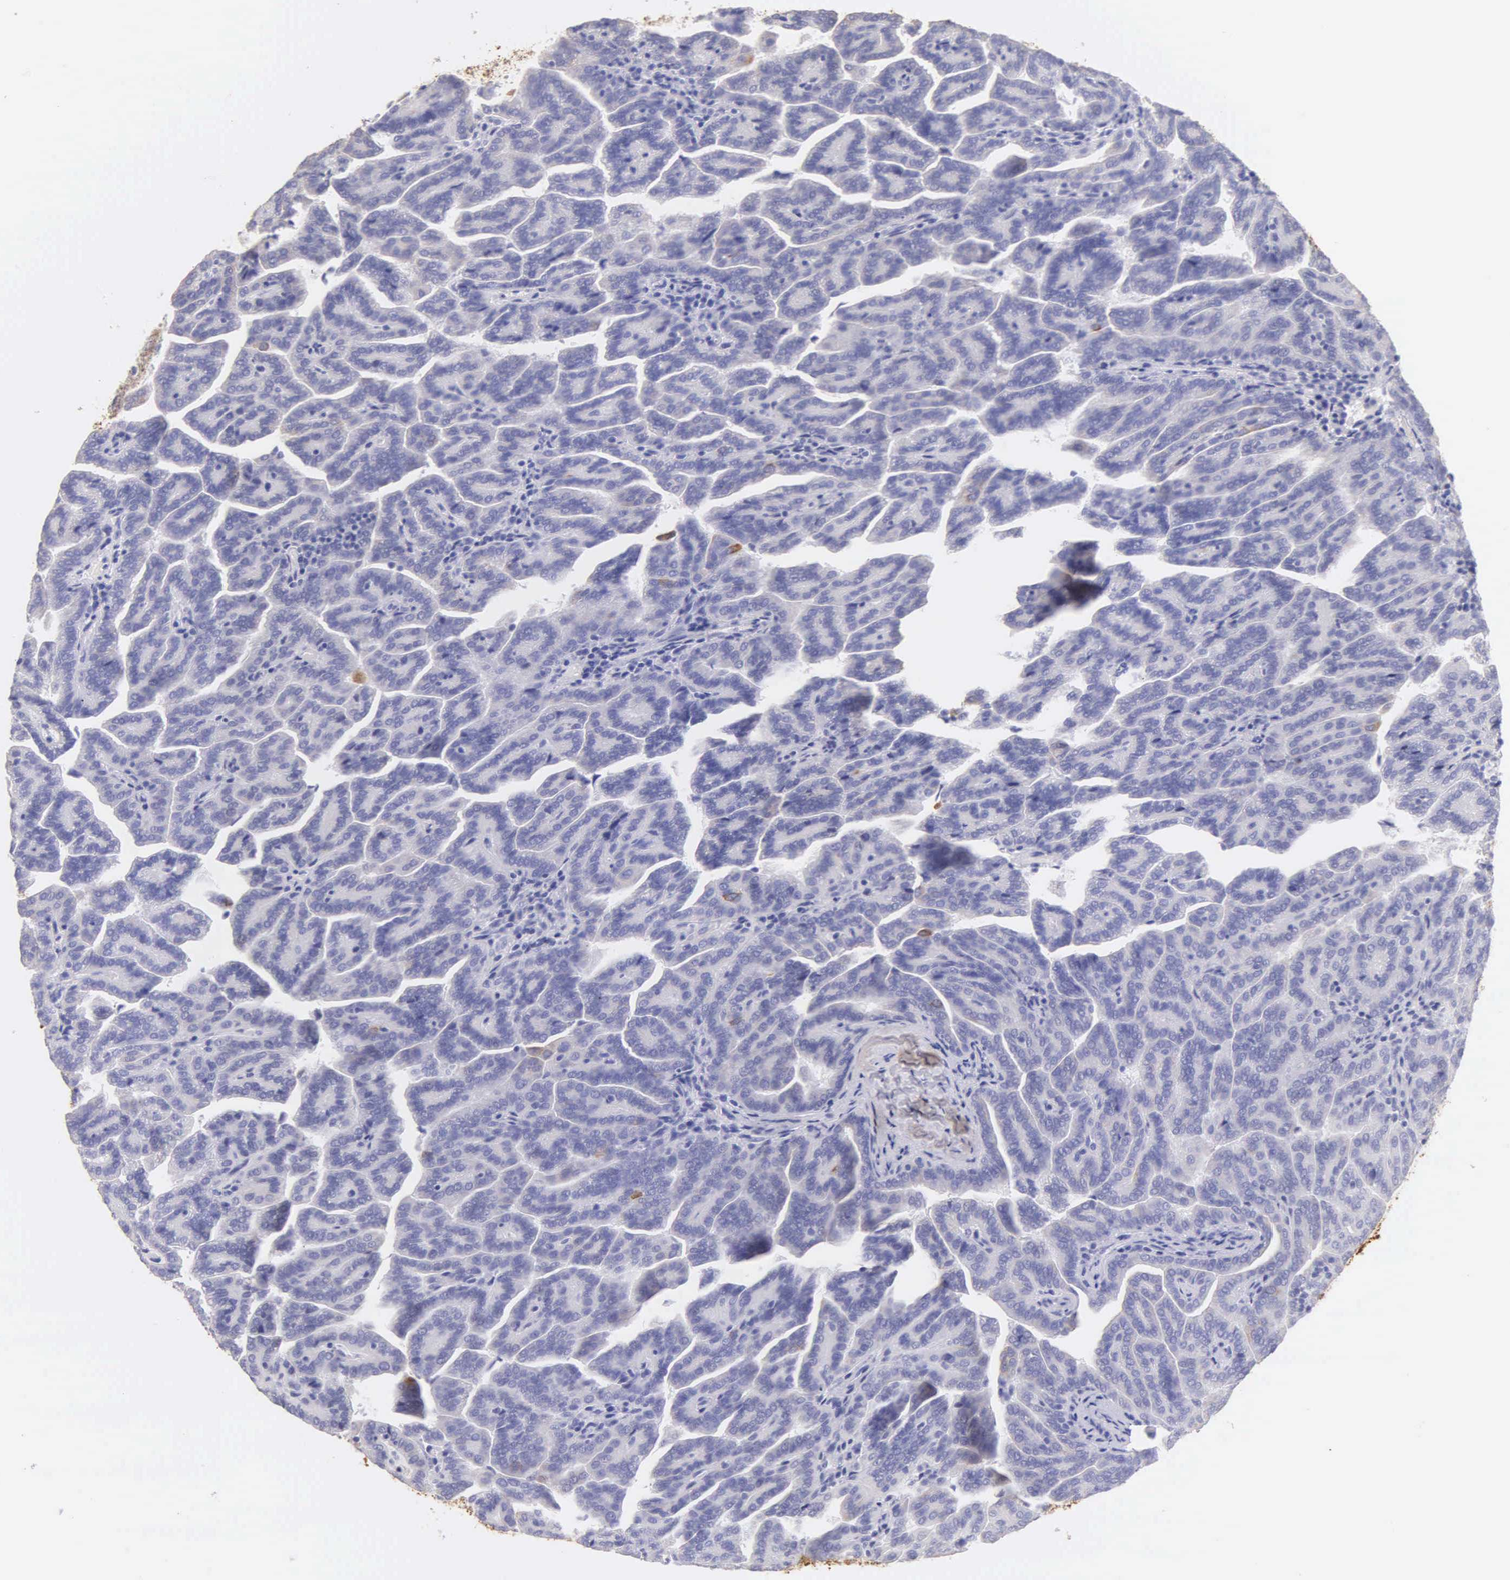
{"staining": {"intensity": "weak", "quantity": "<25%", "location": "cytoplasmic/membranous"}, "tissue": "renal cancer", "cell_type": "Tumor cells", "image_type": "cancer", "snomed": [{"axis": "morphology", "description": "Adenocarcinoma, NOS"}, {"axis": "topography", "description": "Kidney"}], "caption": "This is an immunohistochemistry (IHC) photomicrograph of renal adenocarcinoma. There is no positivity in tumor cells.", "gene": "KRT17", "patient": {"sex": "male", "age": 61}}